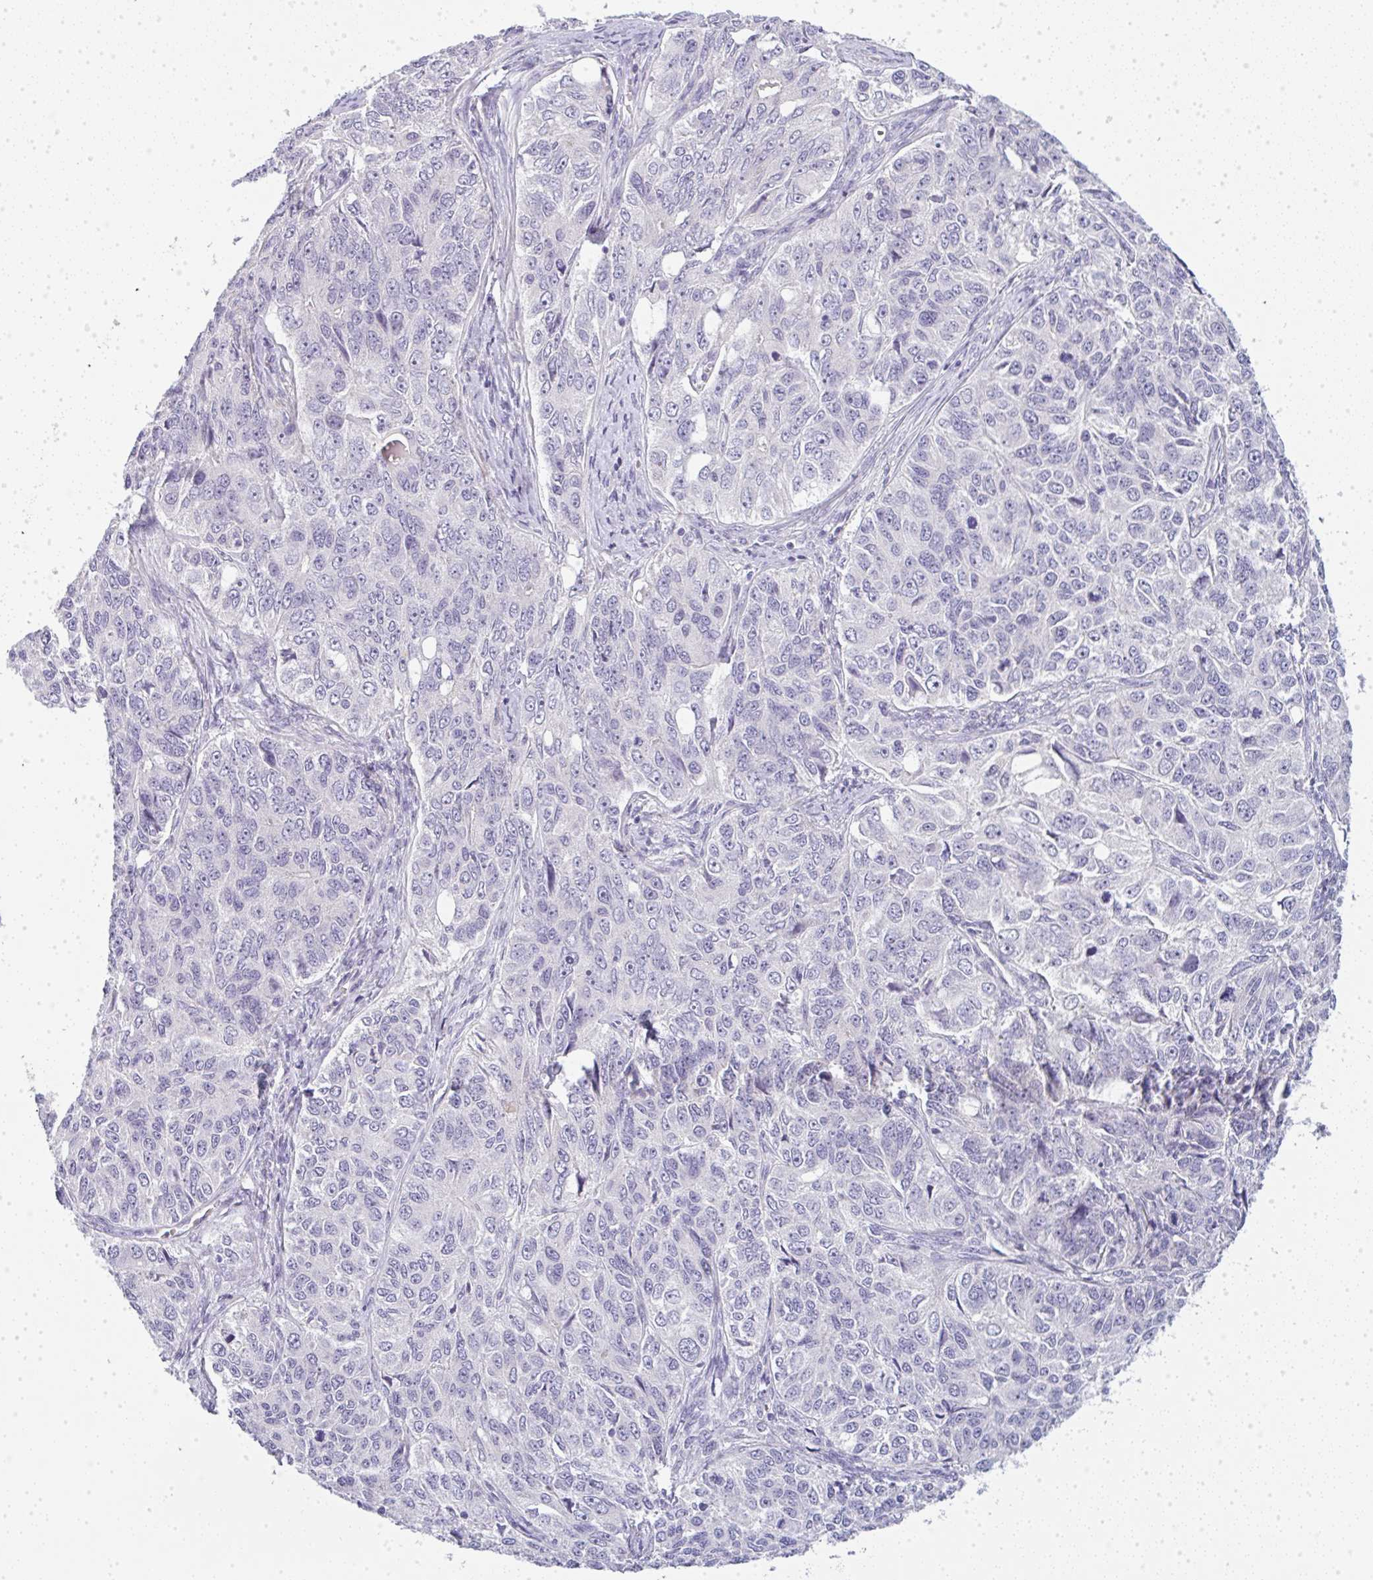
{"staining": {"intensity": "negative", "quantity": "none", "location": "none"}, "tissue": "ovarian cancer", "cell_type": "Tumor cells", "image_type": "cancer", "snomed": [{"axis": "morphology", "description": "Carcinoma, endometroid"}, {"axis": "topography", "description": "Ovary"}], "caption": "The micrograph displays no staining of tumor cells in ovarian cancer.", "gene": "LPAR4", "patient": {"sex": "female", "age": 51}}